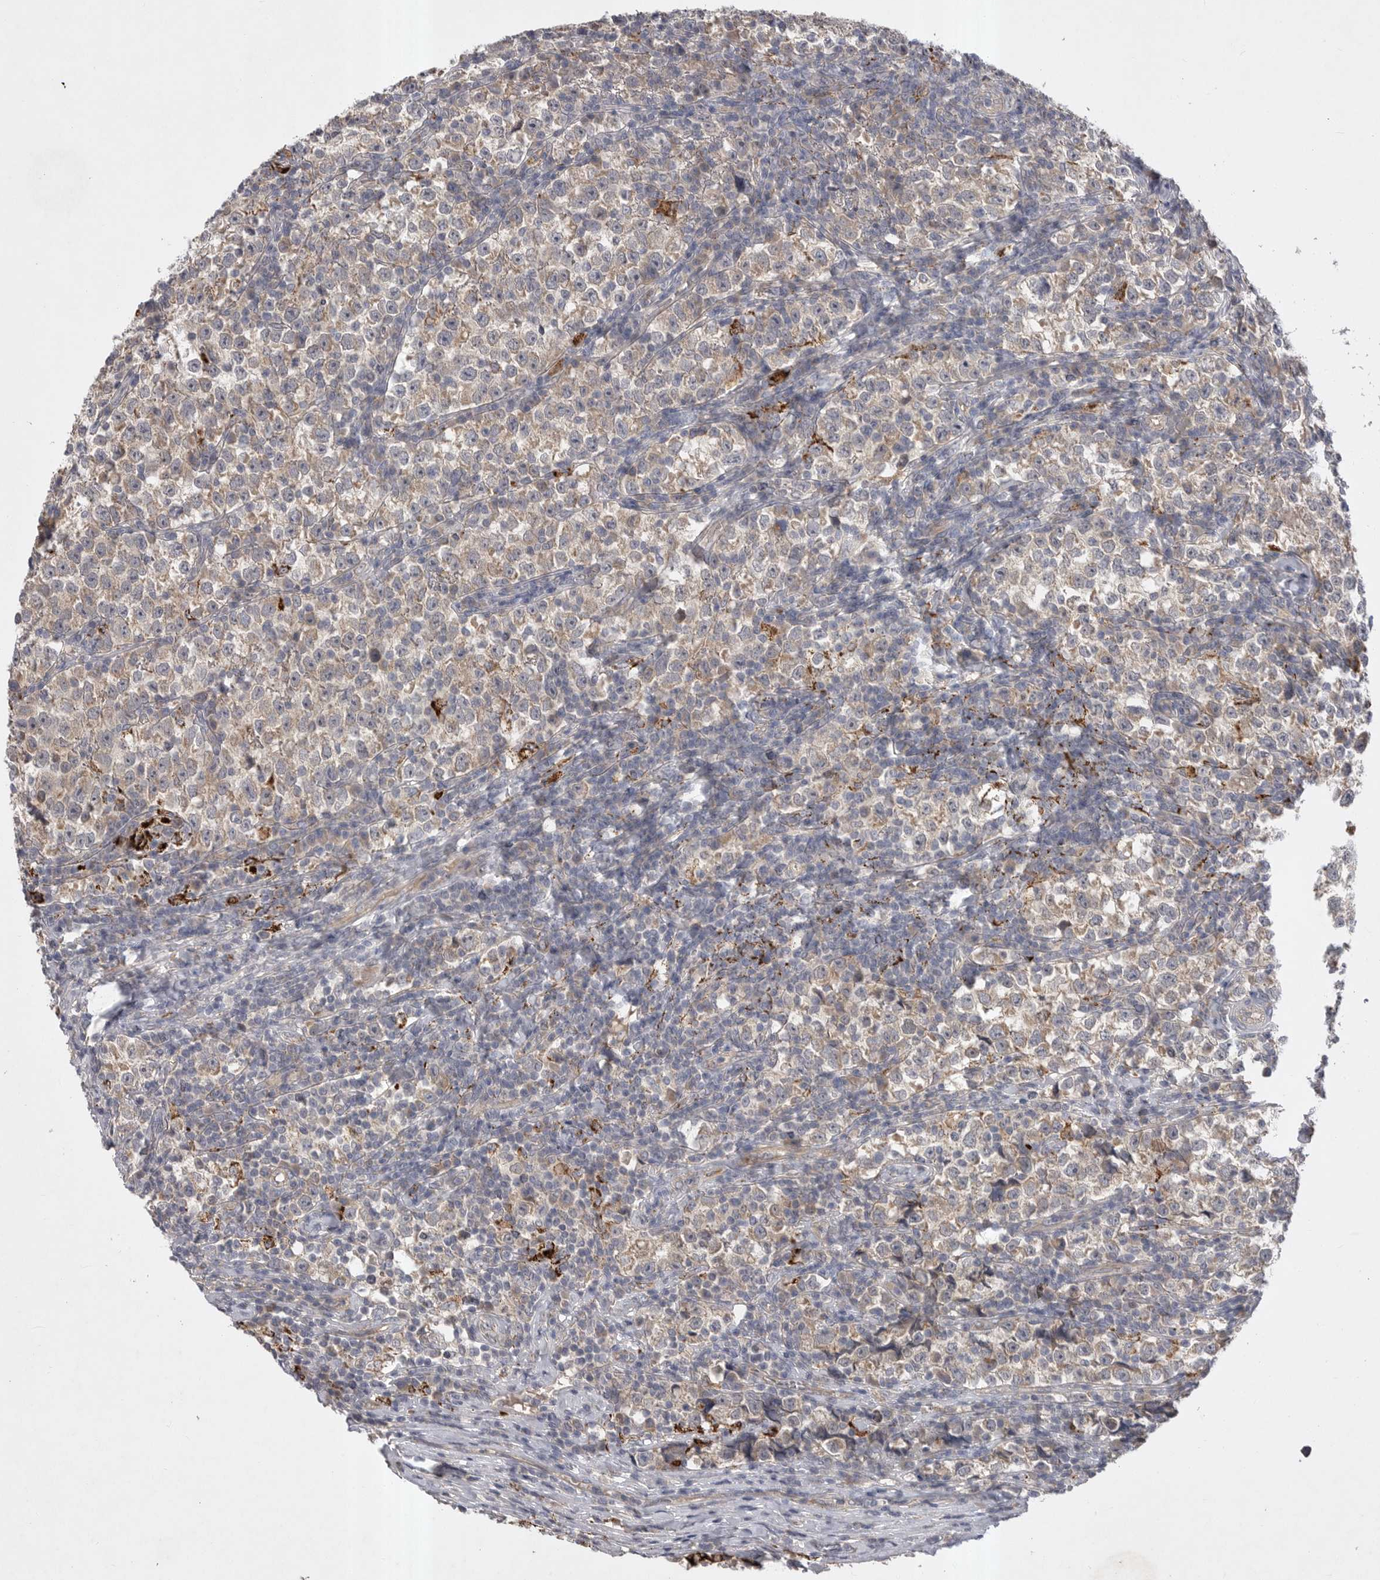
{"staining": {"intensity": "weak", "quantity": ">75%", "location": "cytoplasmic/membranous"}, "tissue": "testis cancer", "cell_type": "Tumor cells", "image_type": "cancer", "snomed": [{"axis": "morphology", "description": "Normal tissue, NOS"}, {"axis": "morphology", "description": "Seminoma, NOS"}, {"axis": "topography", "description": "Testis"}], "caption": "Protein analysis of seminoma (testis) tissue shows weak cytoplasmic/membranous positivity in approximately >75% of tumor cells. Immunohistochemistry stains the protein of interest in brown and the nuclei are stained blue.", "gene": "DHDDS", "patient": {"sex": "male", "age": 43}}